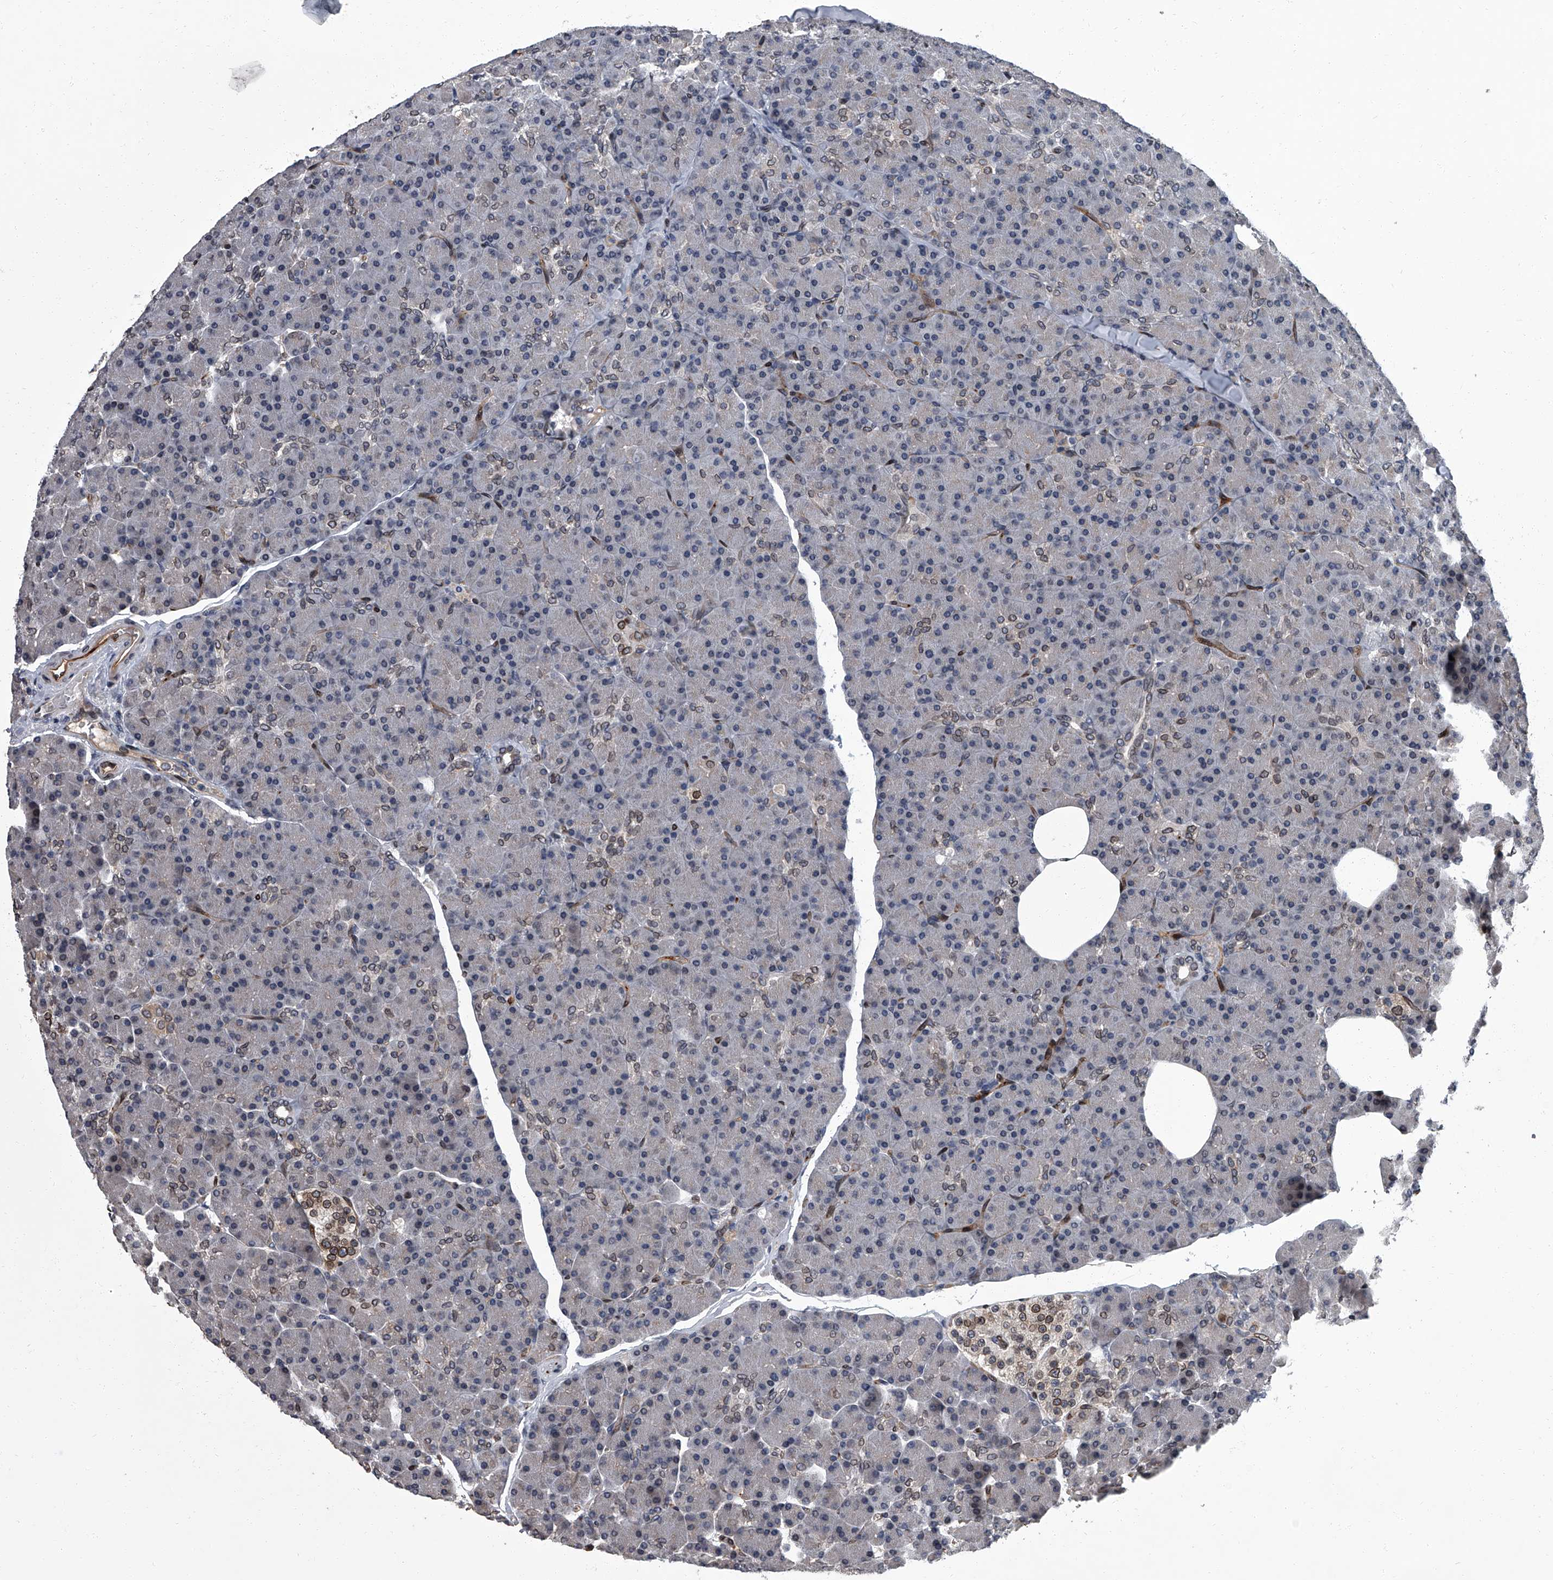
{"staining": {"intensity": "strong", "quantity": "<25%", "location": "cytoplasmic/membranous,nuclear"}, "tissue": "pancreas", "cell_type": "Exocrine glandular cells", "image_type": "normal", "snomed": [{"axis": "morphology", "description": "Normal tissue, NOS"}, {"axis": "topography", "description": "Pancreas"}], "caption": "DAB immunohistochemical staining of unremarkable human pancreas displays strong cytoplasmic/membranous,nuclear protein expression in approximately <25% of exocrine glandular cells. The staining was performed using DAB, with brown indicating positive protein expression. Nuclei are stained blue with hematoxylin.", "gene": "LRRC8C", "patient": {"sex": "female", "age": 43}}